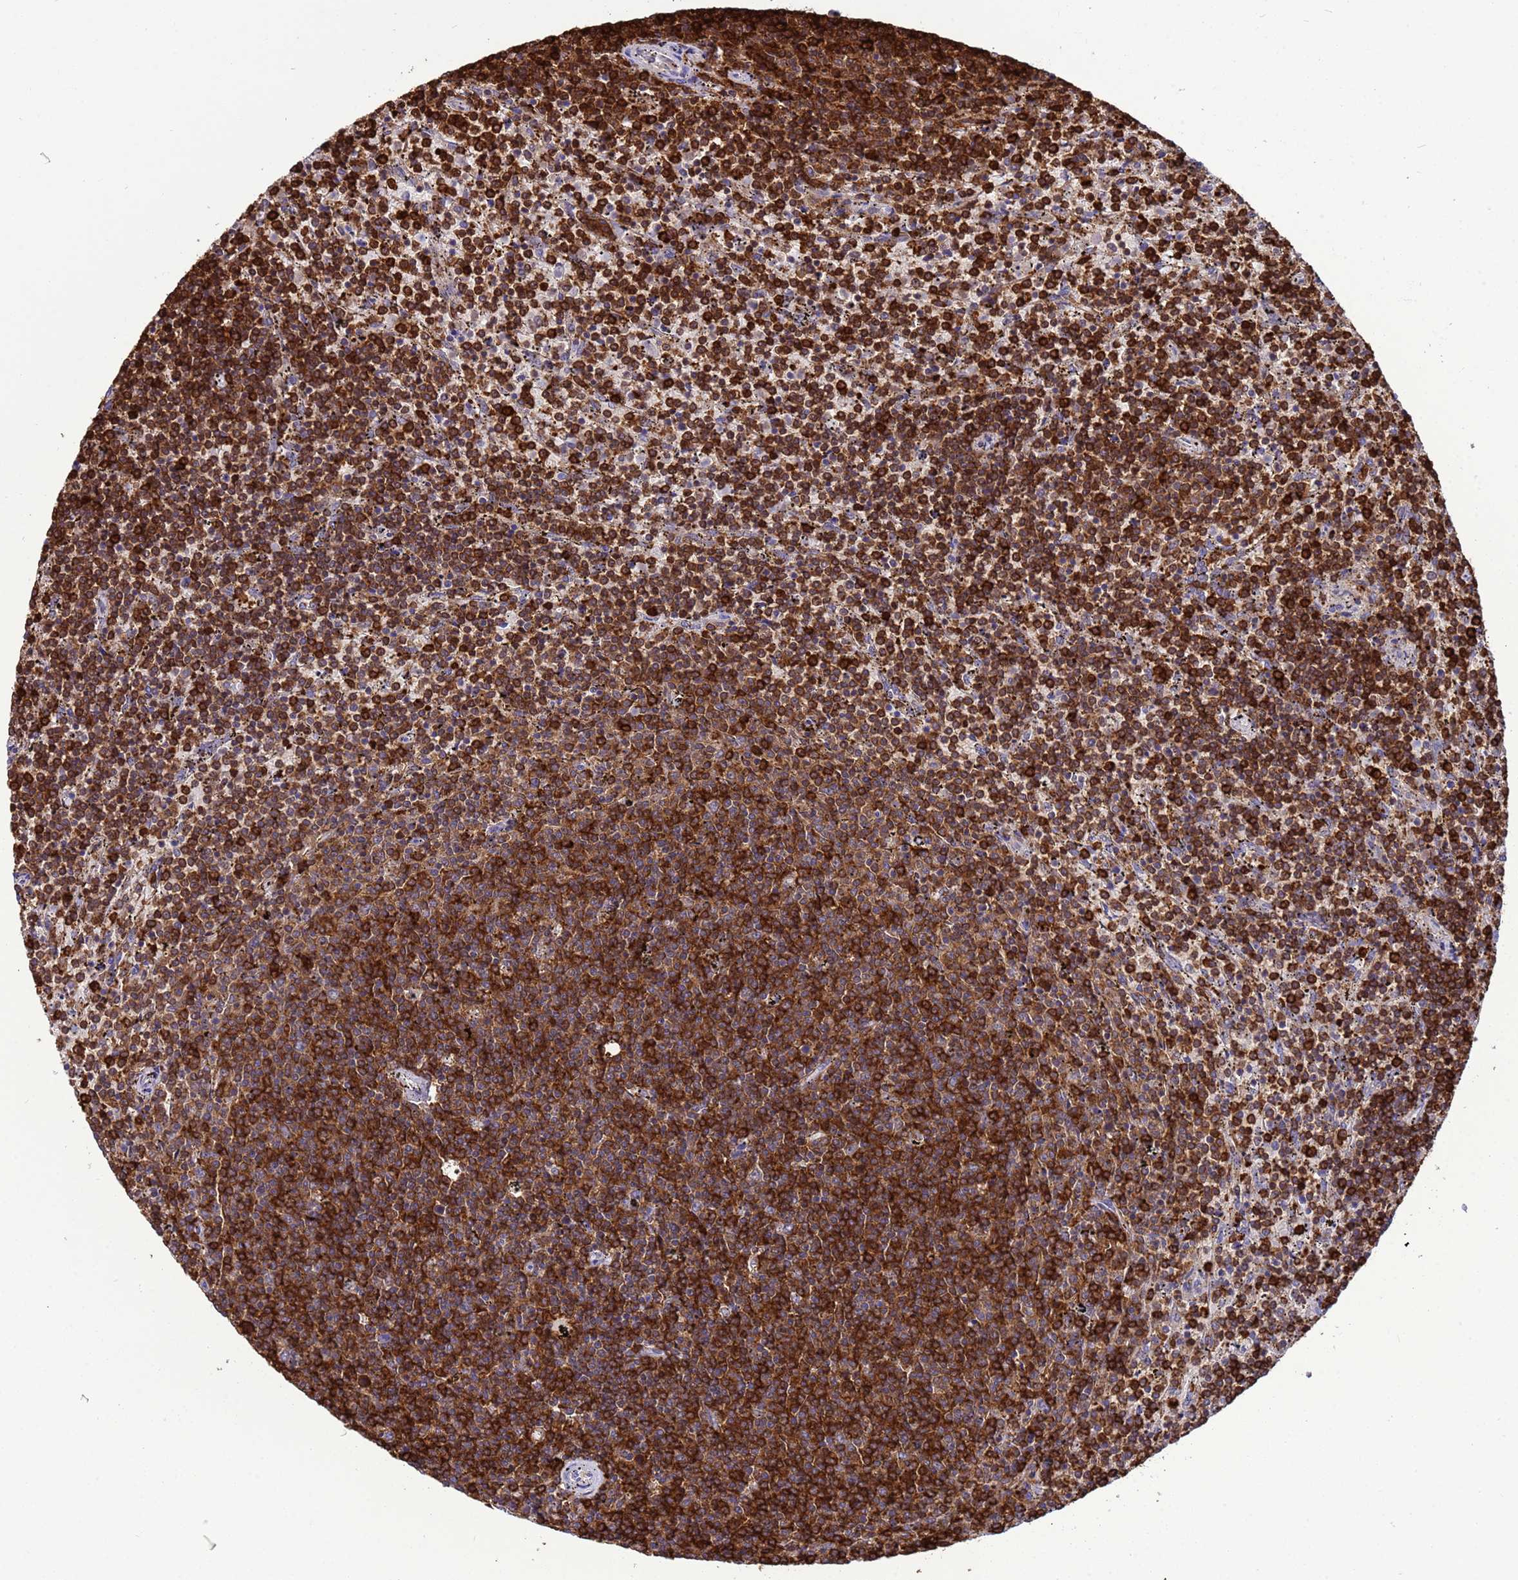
{"staining": {"intensity": "strong", "quantity": ">75%", "location": "cytoplasmic/membranous"}, "tissue": "lymphoma", "cell_type": "Tumor cells", "image_type": "cancer", "snomed": [{"axis": "morphology", "description": "Malignant lymphoma, non-Hodgkin's type, Low grade"}, {"axis": "topography", "description": "Spleen"}], "caption": "Tumor cells demonstrate strong cytoplasmic/membranous expression in about >75% of cells in lymphoma. (brown staining indicates protein expression, while blue staining denotes nuclei).", "gene": "EZR", "patient": {"sex": "female", "age": 50}}